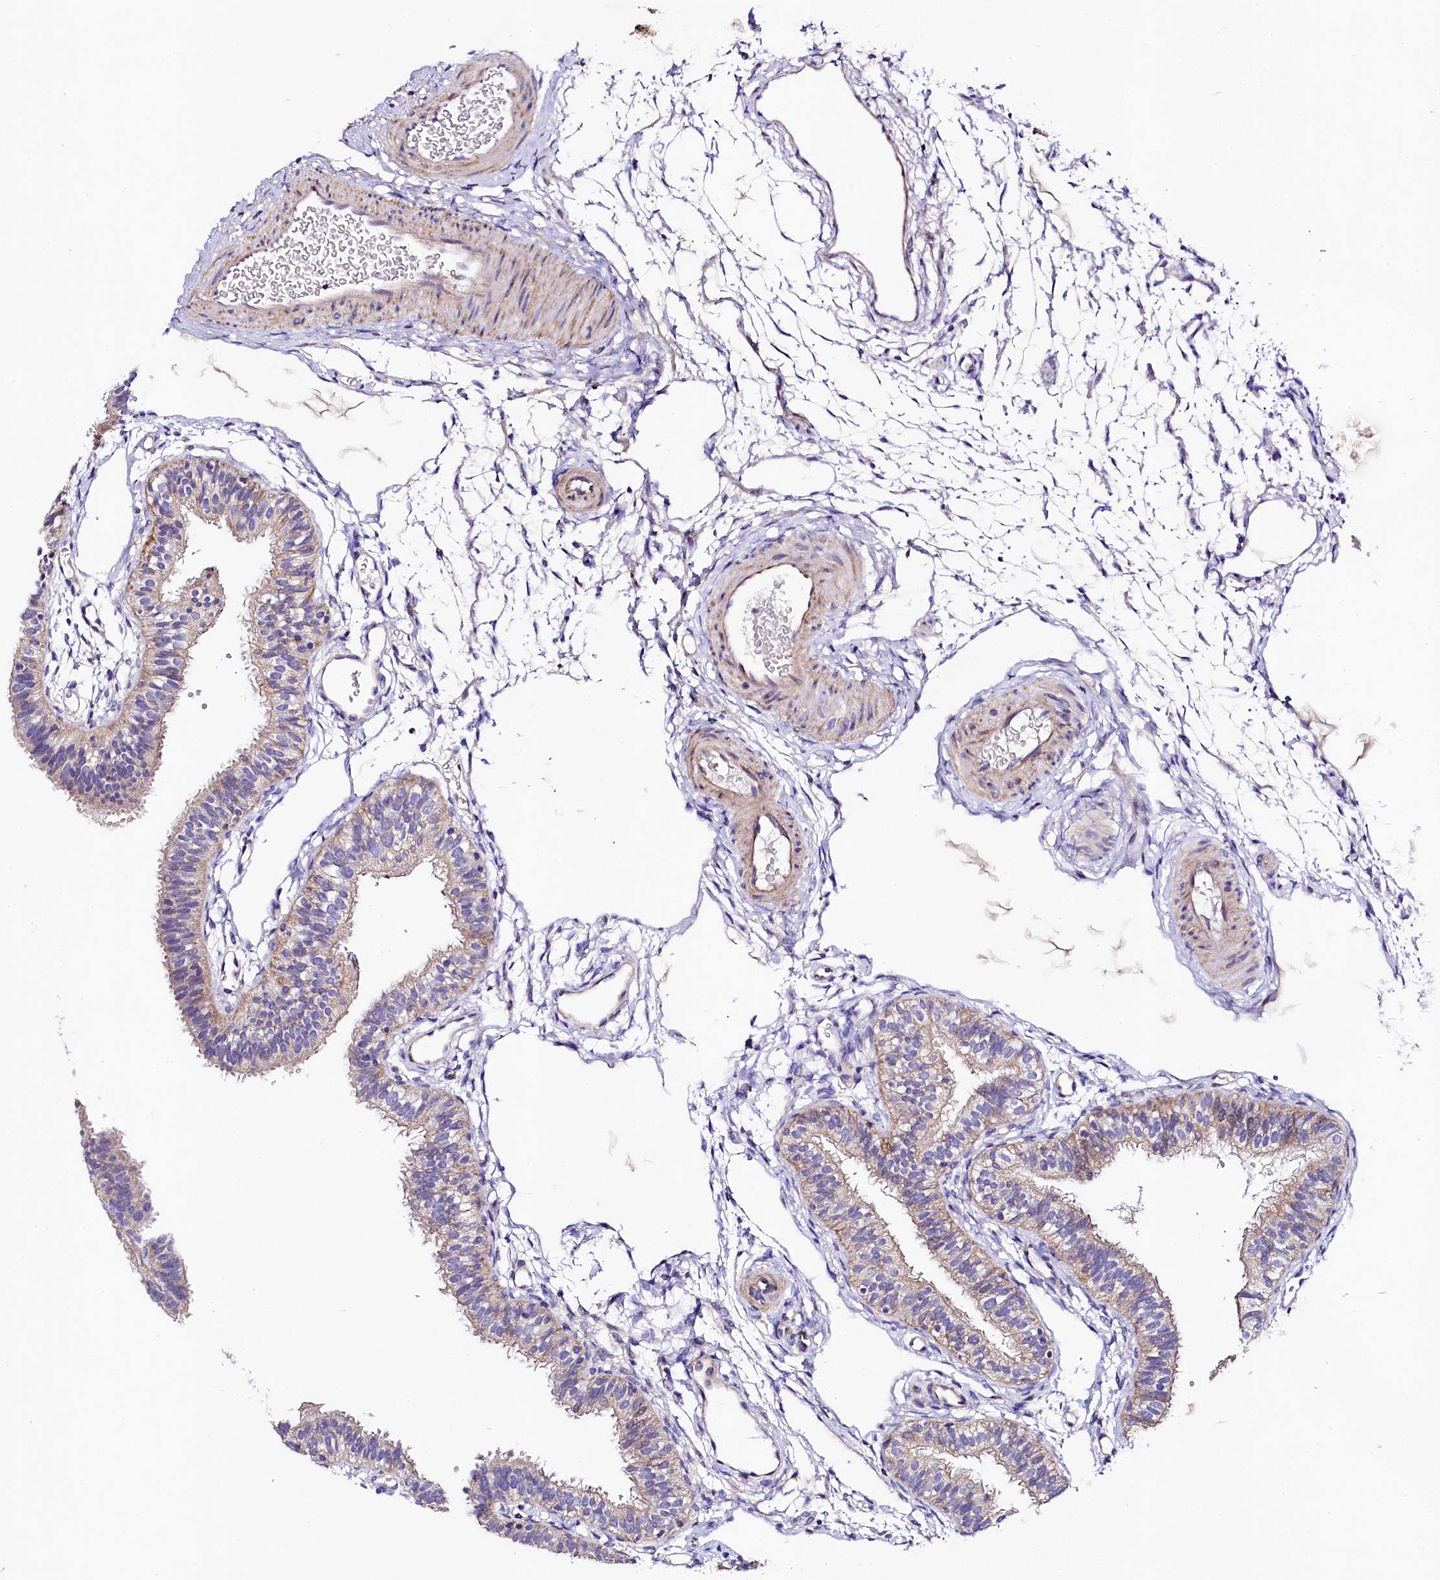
{"staining": {"intensity": "weak", "quantity": "25%-75%", "location": "cytoplasmic/membranous"}, "tissue": "fallopian tube", "cell_type": "Glandular cells", "image_type": "normal", "snomed": [{"axis": "morphology", "description": "Normal tissue, NOS"}, {"axis": "topography", "description": "Fallopian tube"}], "caption": "Protein expression analysis of normal human fallopian tube reveals weak cytoplasmic/membranous expression in approximately 25%-75% of glandular cells. The protein of interest is shown in brown color, while the nuclei are stained blue.", "gene": "FXYD6", "patient": {"sex": "female", "age": 35}}